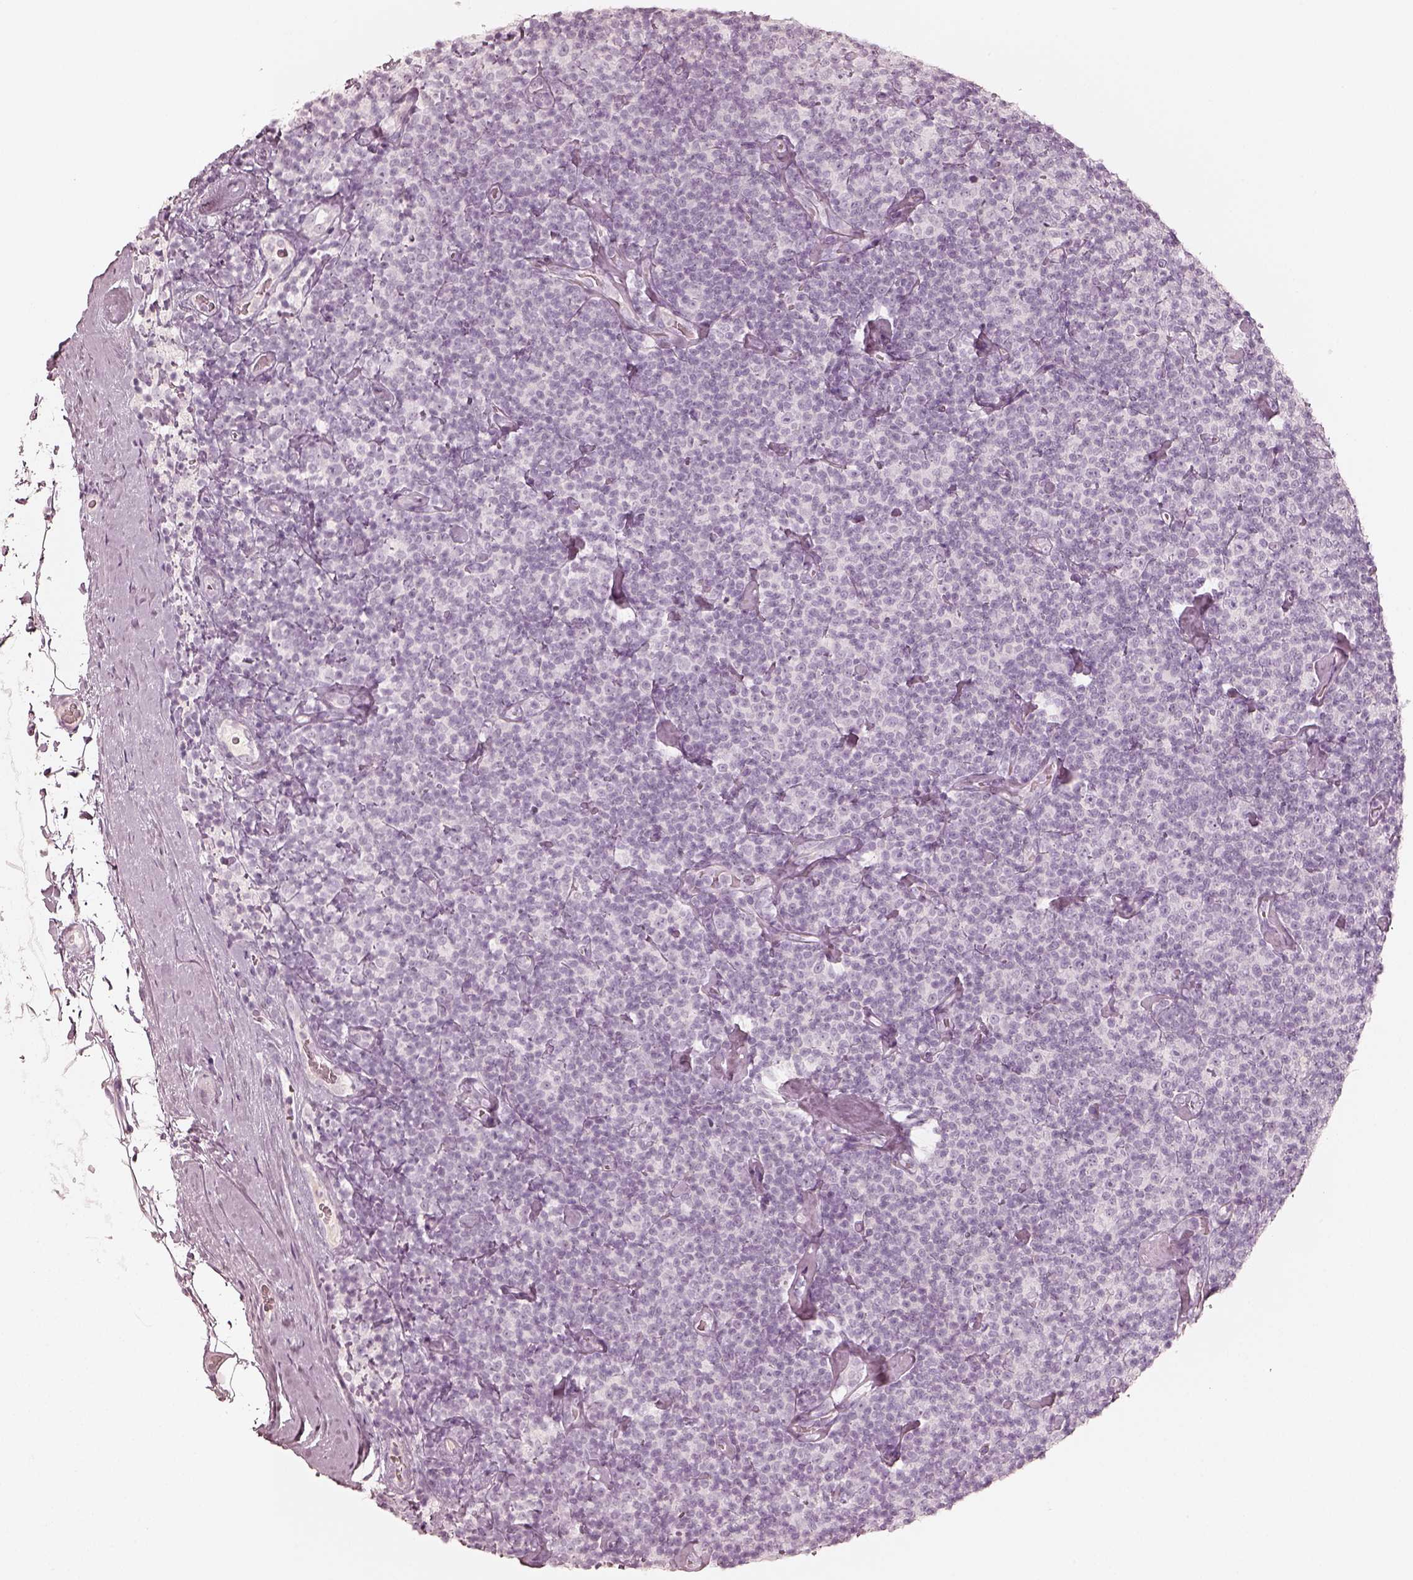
{"staining": {"intensity": "negative", "quantity": "none", "location": "none"}, "tissue": "lymphoma", "cell_type": "Tumor cells", "image_type": "cancer", "snomed": [{"axis": "morphology", "description": "Malignant lymphoma, non-Hodgkin's type, Low grade"}, {"axis": "topography", "description": "Lymph node"}], "caption": "This is an immunohistochemistry histopathology image of human lymphoma. There is no staining in tumor cells.", "gene": "KRT82", "patient": {"sex": "male", "age": 81}}